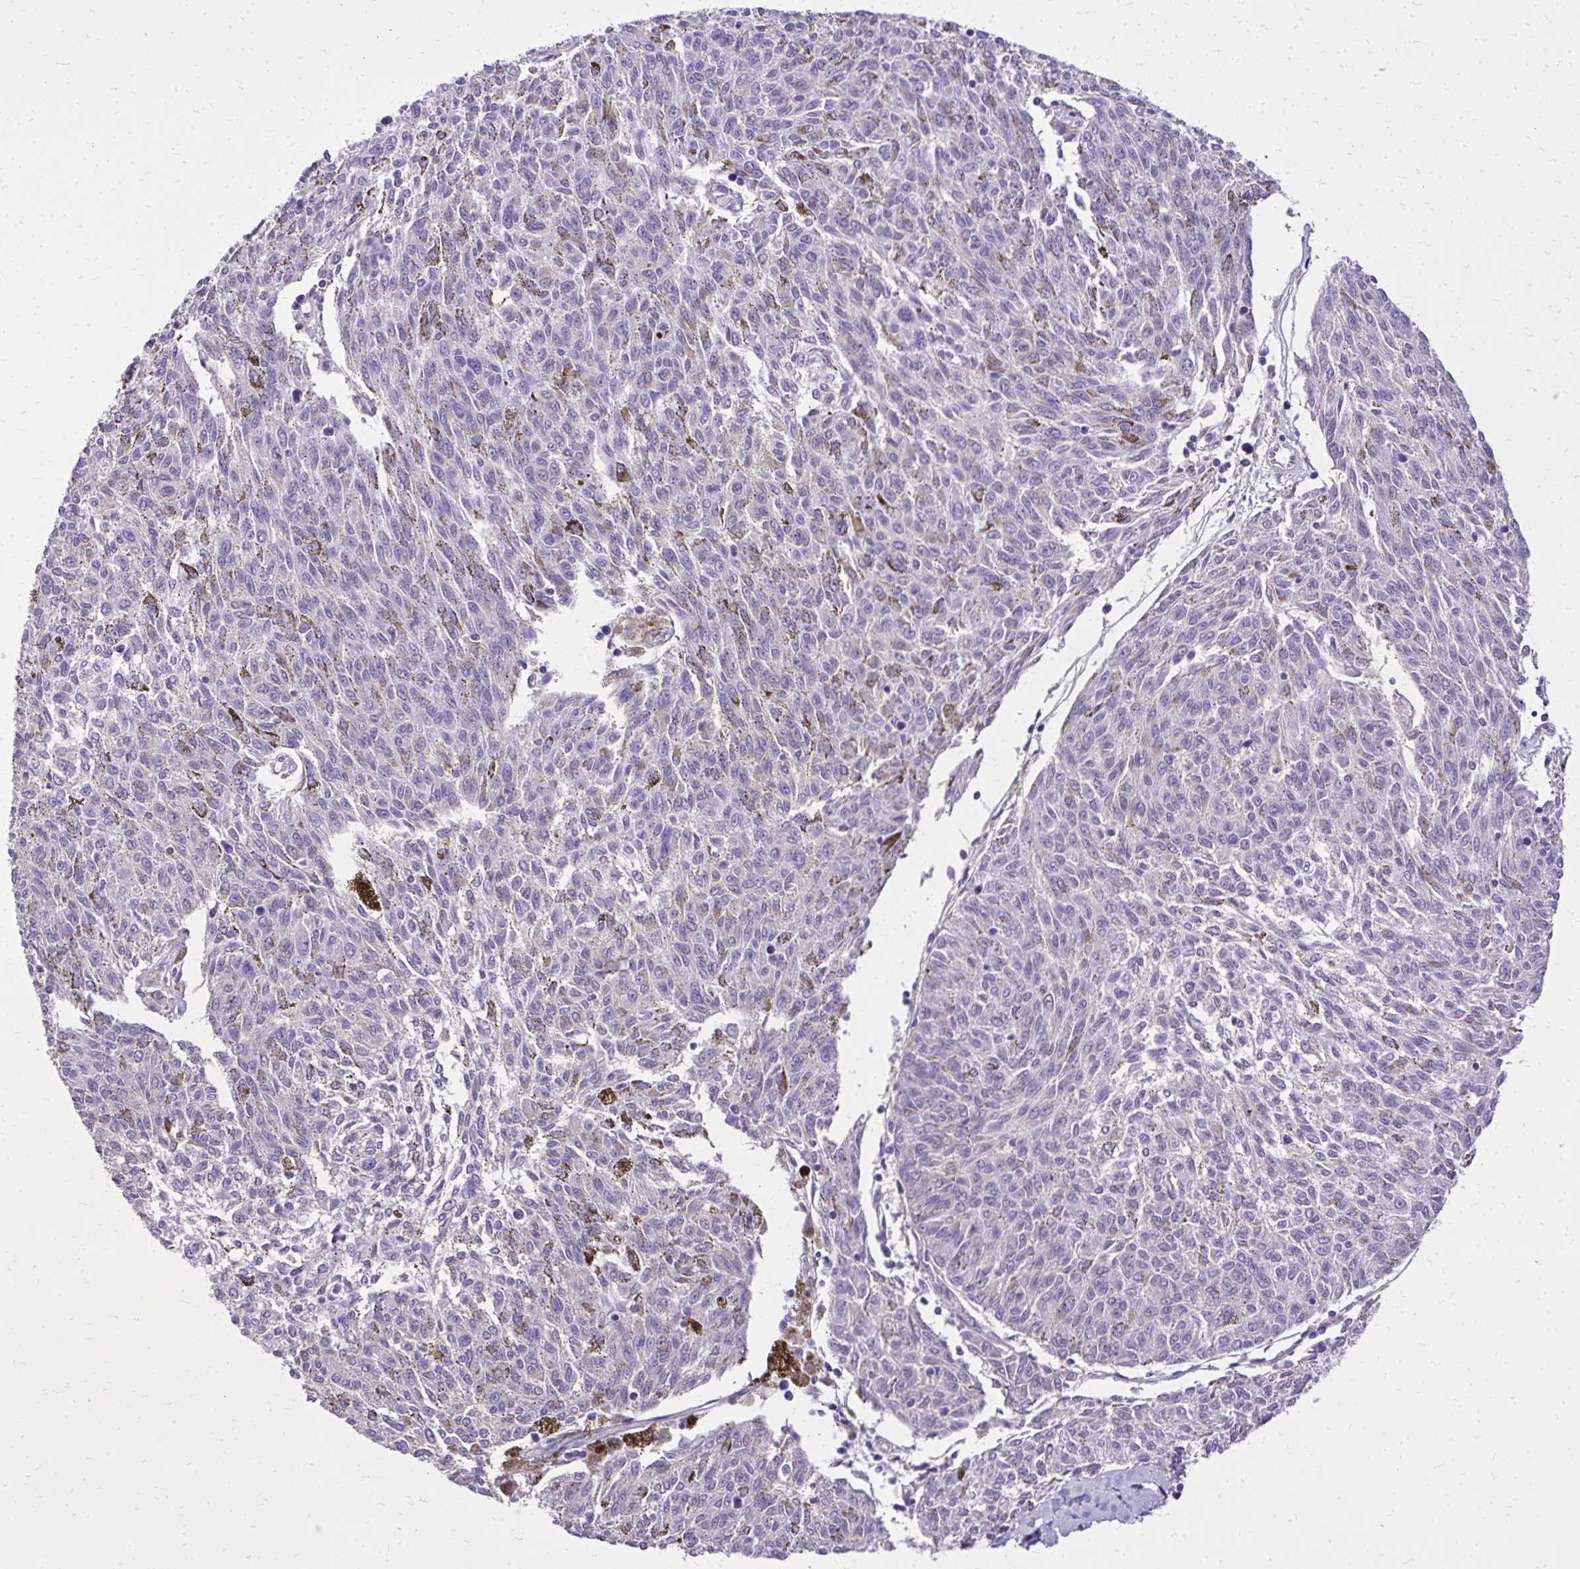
{"staining": {"intensity": "negative", "quantity": "none", "location": "none"}, "tissue": "melanoma", "cell_type": "Tumor cells", "image_type": "cancer", "snomed": [{"axis": "morphology", "description": "Malignant melanoma, NOS"}, {"axis": "topography", "description": "Skin"}], "caption": "Immunohistochemistry micrograph of human malignant melanoma stained for a protein (brown), which exhibits no expression in tumor cells.", "gene": "RUNDC3B", "patient": {"sex": "female", "age": 72}}